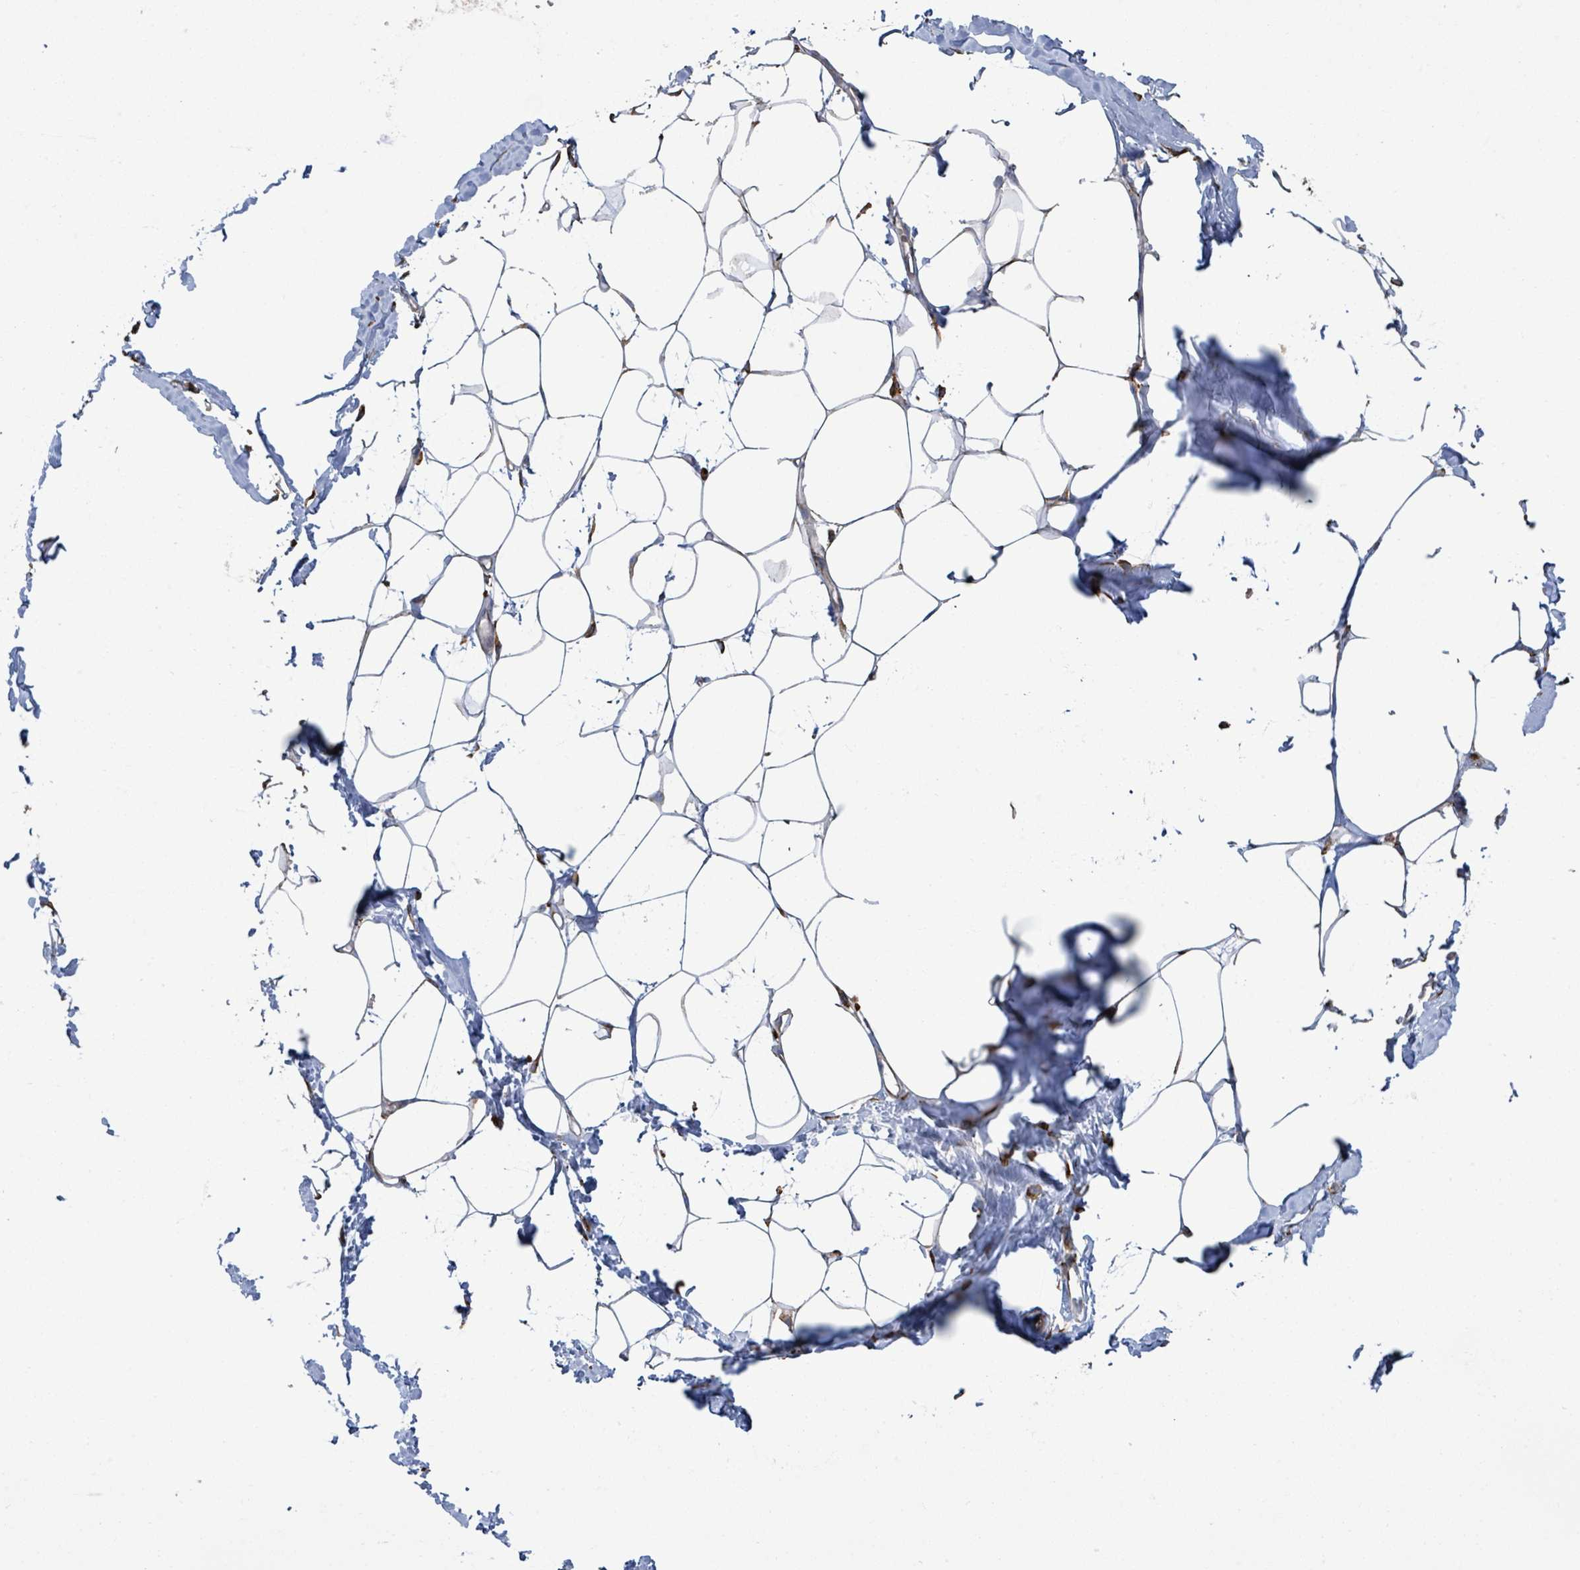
{"staining": {"intensity": "moderate", "quantity": "<25%", "location": "cytoplasmic/membranous"}, "tissue": "breast", "cell_type": "Adipocytes", "image_type": "normal", "snomed": [{"axis": "morphology", "description": "Normal tissue, NOS"}, {"axis": "topography", "description": "Breast"}], "caption": "Protein expression analysis of unremarkable human breast reveals moderate cytoplasmic/membranous staining in about <25% of adipocytes.", "gene": "RFPL4AL1", "patient": {"sex": "female", "age": 27}}